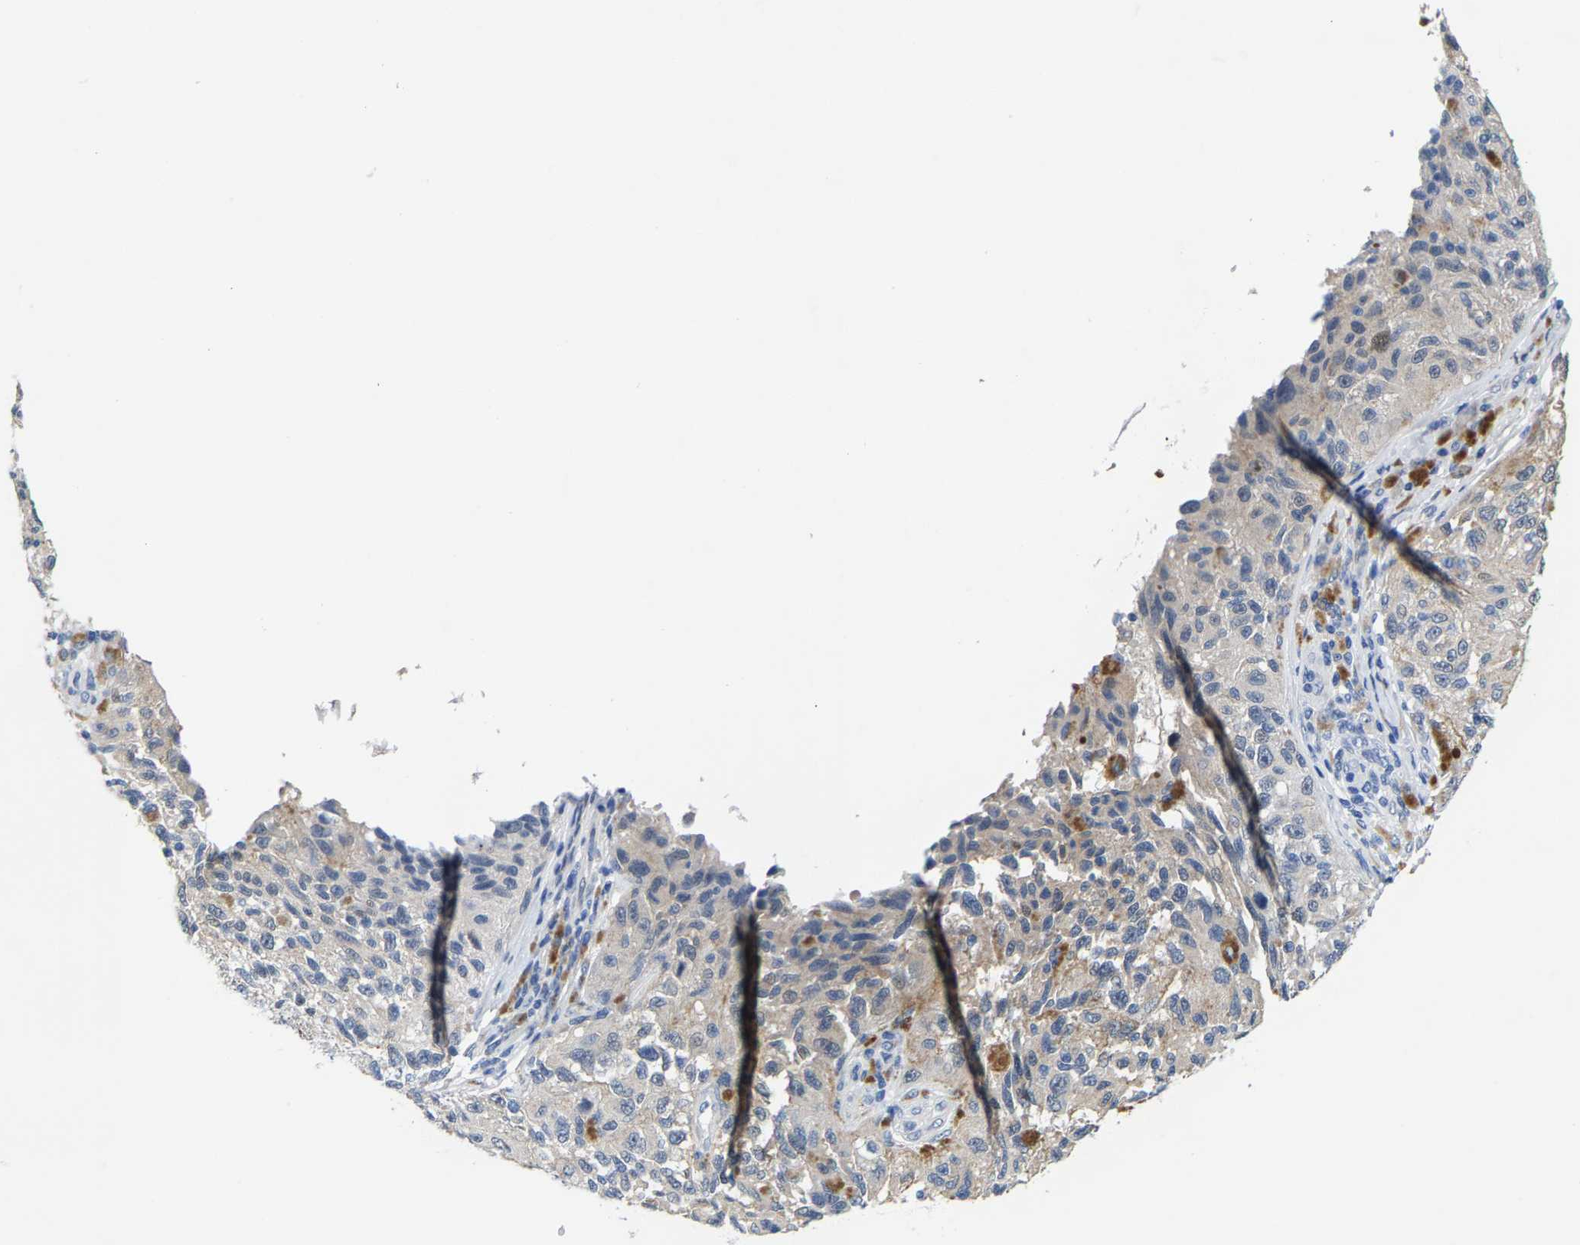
{"staining": {"intensity": "weak", "quantity": "25%-75%", "location": "cytoplasmic/membranous"}, "tissue": "melanoma", "cell_type": "Tumor cells", "image_type": "cancer", "snomed": [{"axis": "morphology", "description": "Malignant melanoma, NOS"}, {"axis": "topography", "description": "Skin"}], "caption": "Protein staining shows weak cytoplasmic/membranous staining in about 25%-75% of tumor cells in malignant melanoma. The staining is performed using DAB brown chromogen to label protein expression. The nuclei are counter-stained blue using hematoxylin.", "gene": "KLHL1", "patient": {"sex": "female", "age": 73}}